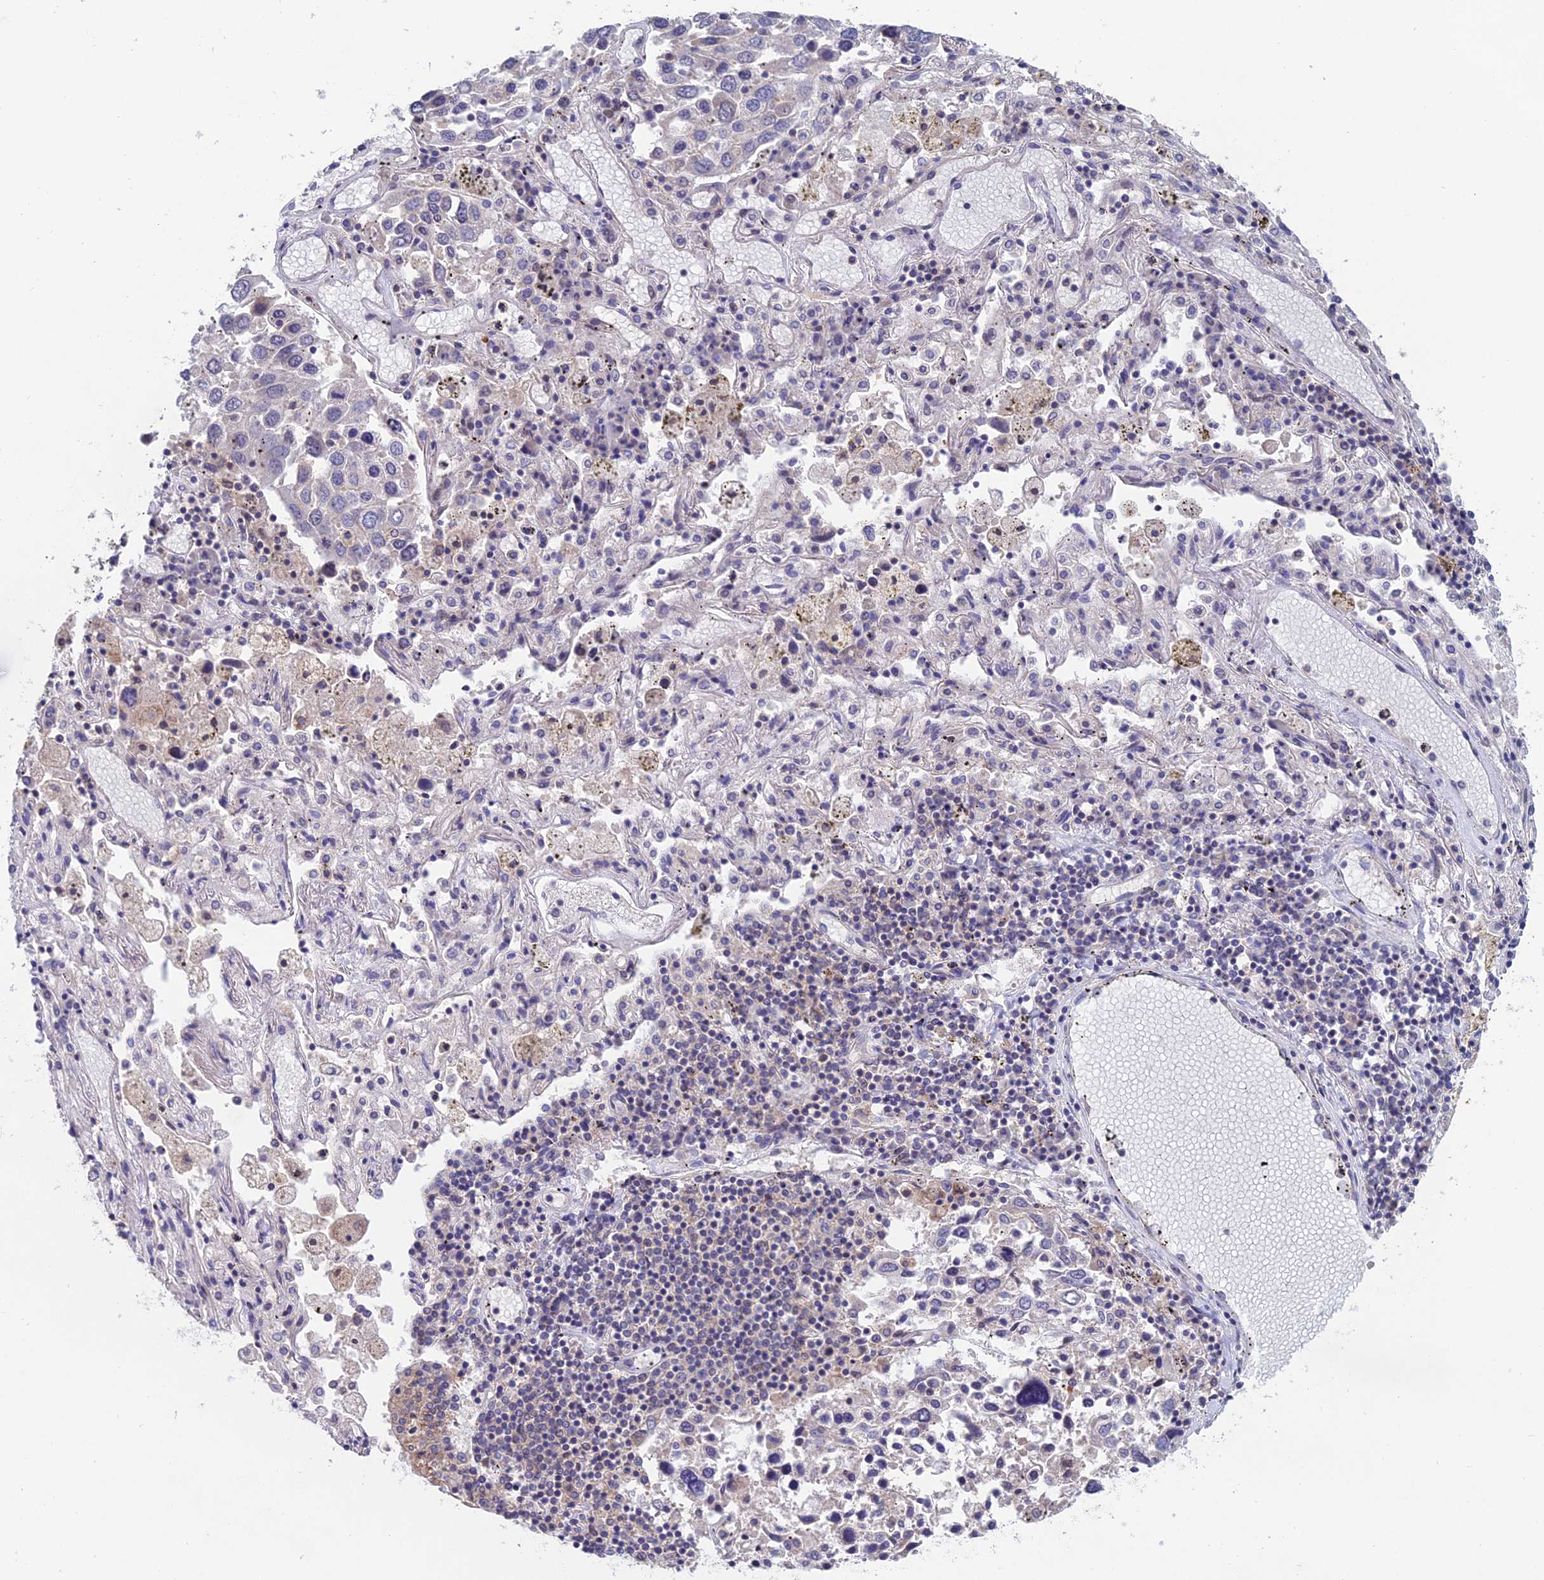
{"staining": {"intensity": "negative", "quantity": "none", "location": "none"}, "tissue": "lung cancer", "cell_type": "Tumor cells", "image_type": "cancer", "snomed": [{"axis": "morphology", "description": "Squamous cell carcinoma, NOS"}, {"axis": "topography", "description": "Lung"}], "caption": "Human lung cancer stained for a protein using immunohistochemistry (IHC) shows no positivity in tumor cells.", "gene": "USP37", "patient": {"sex": "male", "age": 65}}